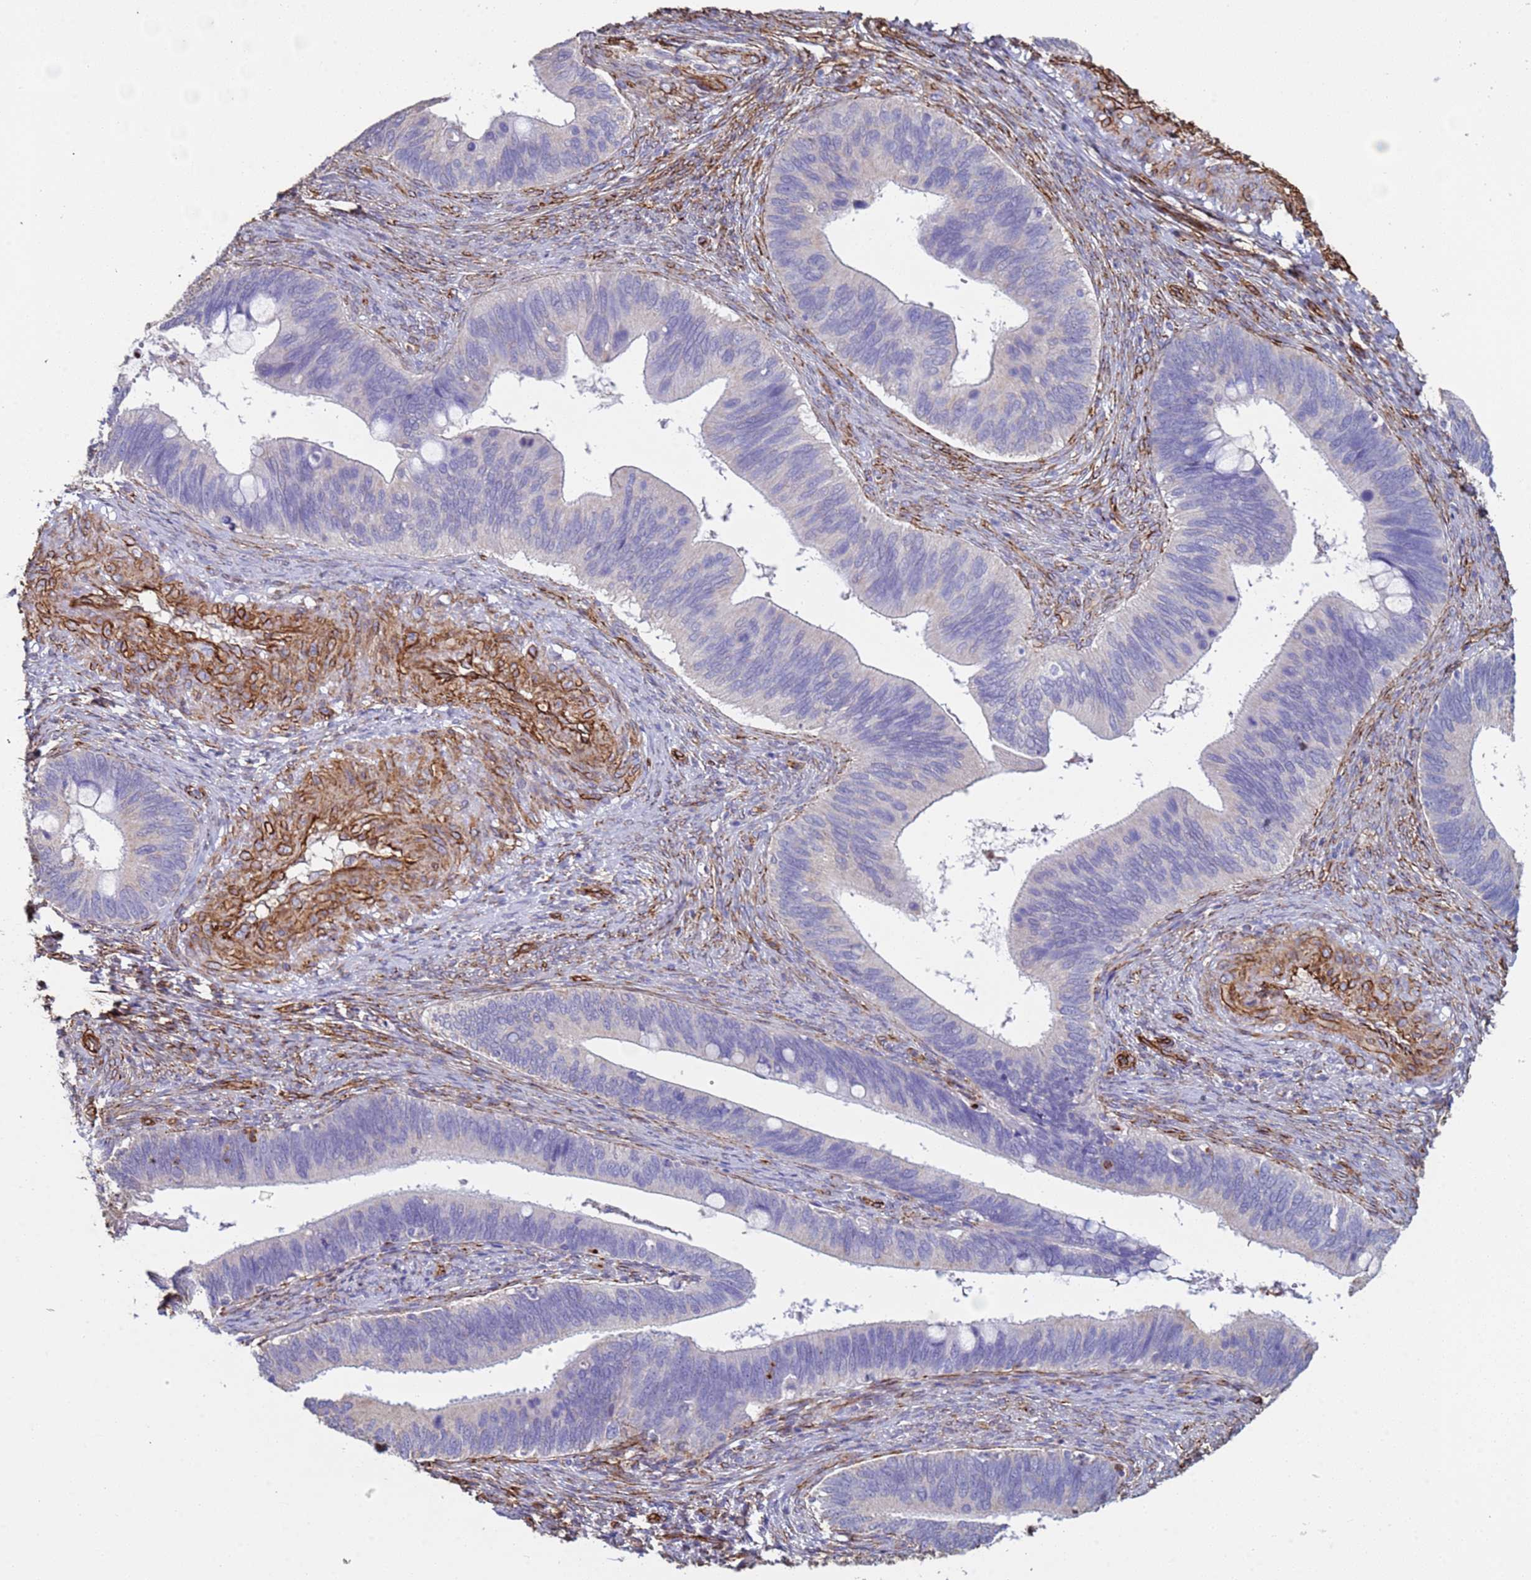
{"staining": {"intensity": "negative", "quantity": "none", "location": "none"}, "tissue": "cervical cancer", "cell_type": "Tumor cells", "image_type": "cancer", "snomed": [{"axis": "morphology", "description": "Adenocarcinoma, NOS"}, {"axis": "topography", "description": "Cervix"}], "caption": "This histopathology image is of adenocarcinoma (cervical) stained with IHC to label a protein in brown with the nuclei are counter-stained blue. There is no expression in tumor cells.", "gene": "GASK1A", "patient": {"sex": "female", "age": 42}}